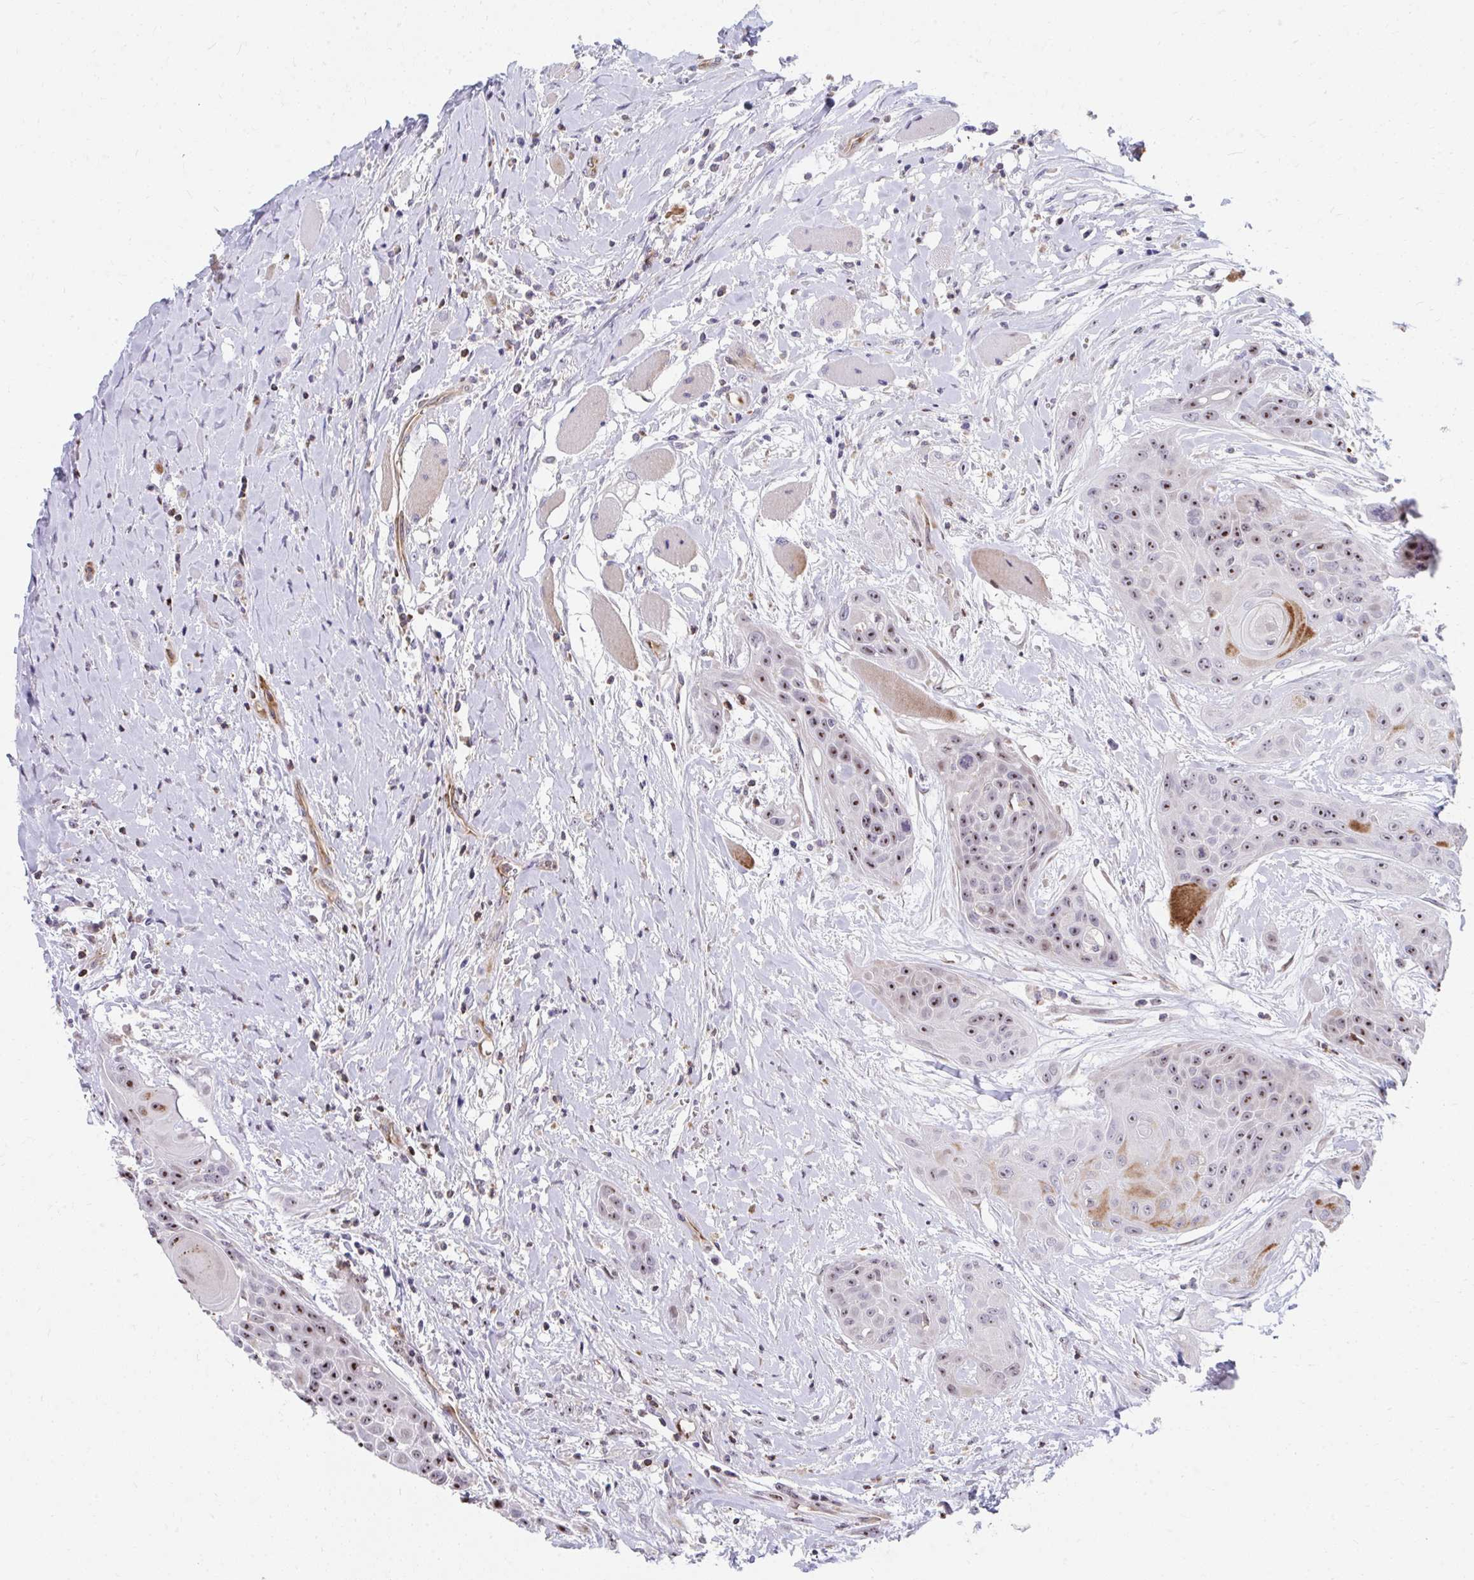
{"staining": {"intensity": "moderate", "quantity": "25%-75%", "location": "nuclear"}, "tissue": "head and neck cancer", "cell_type": "Tumor cells", "image_type": "cancer", "snomed": [{"axis": "morphology", "description": "Squamous cell carcinoma, NOS"}, {"axis": "topography", "description": "Head-Neck"}], "caption": "Human head and neck cancer (squamous cell carcinoma) stained for a protein (brown) shows moderate nuclear positive staining in approximately 25%-75% of tumor cells.", "gene": "FOXN3", "patient": {"sex": "female", "age": 73}}